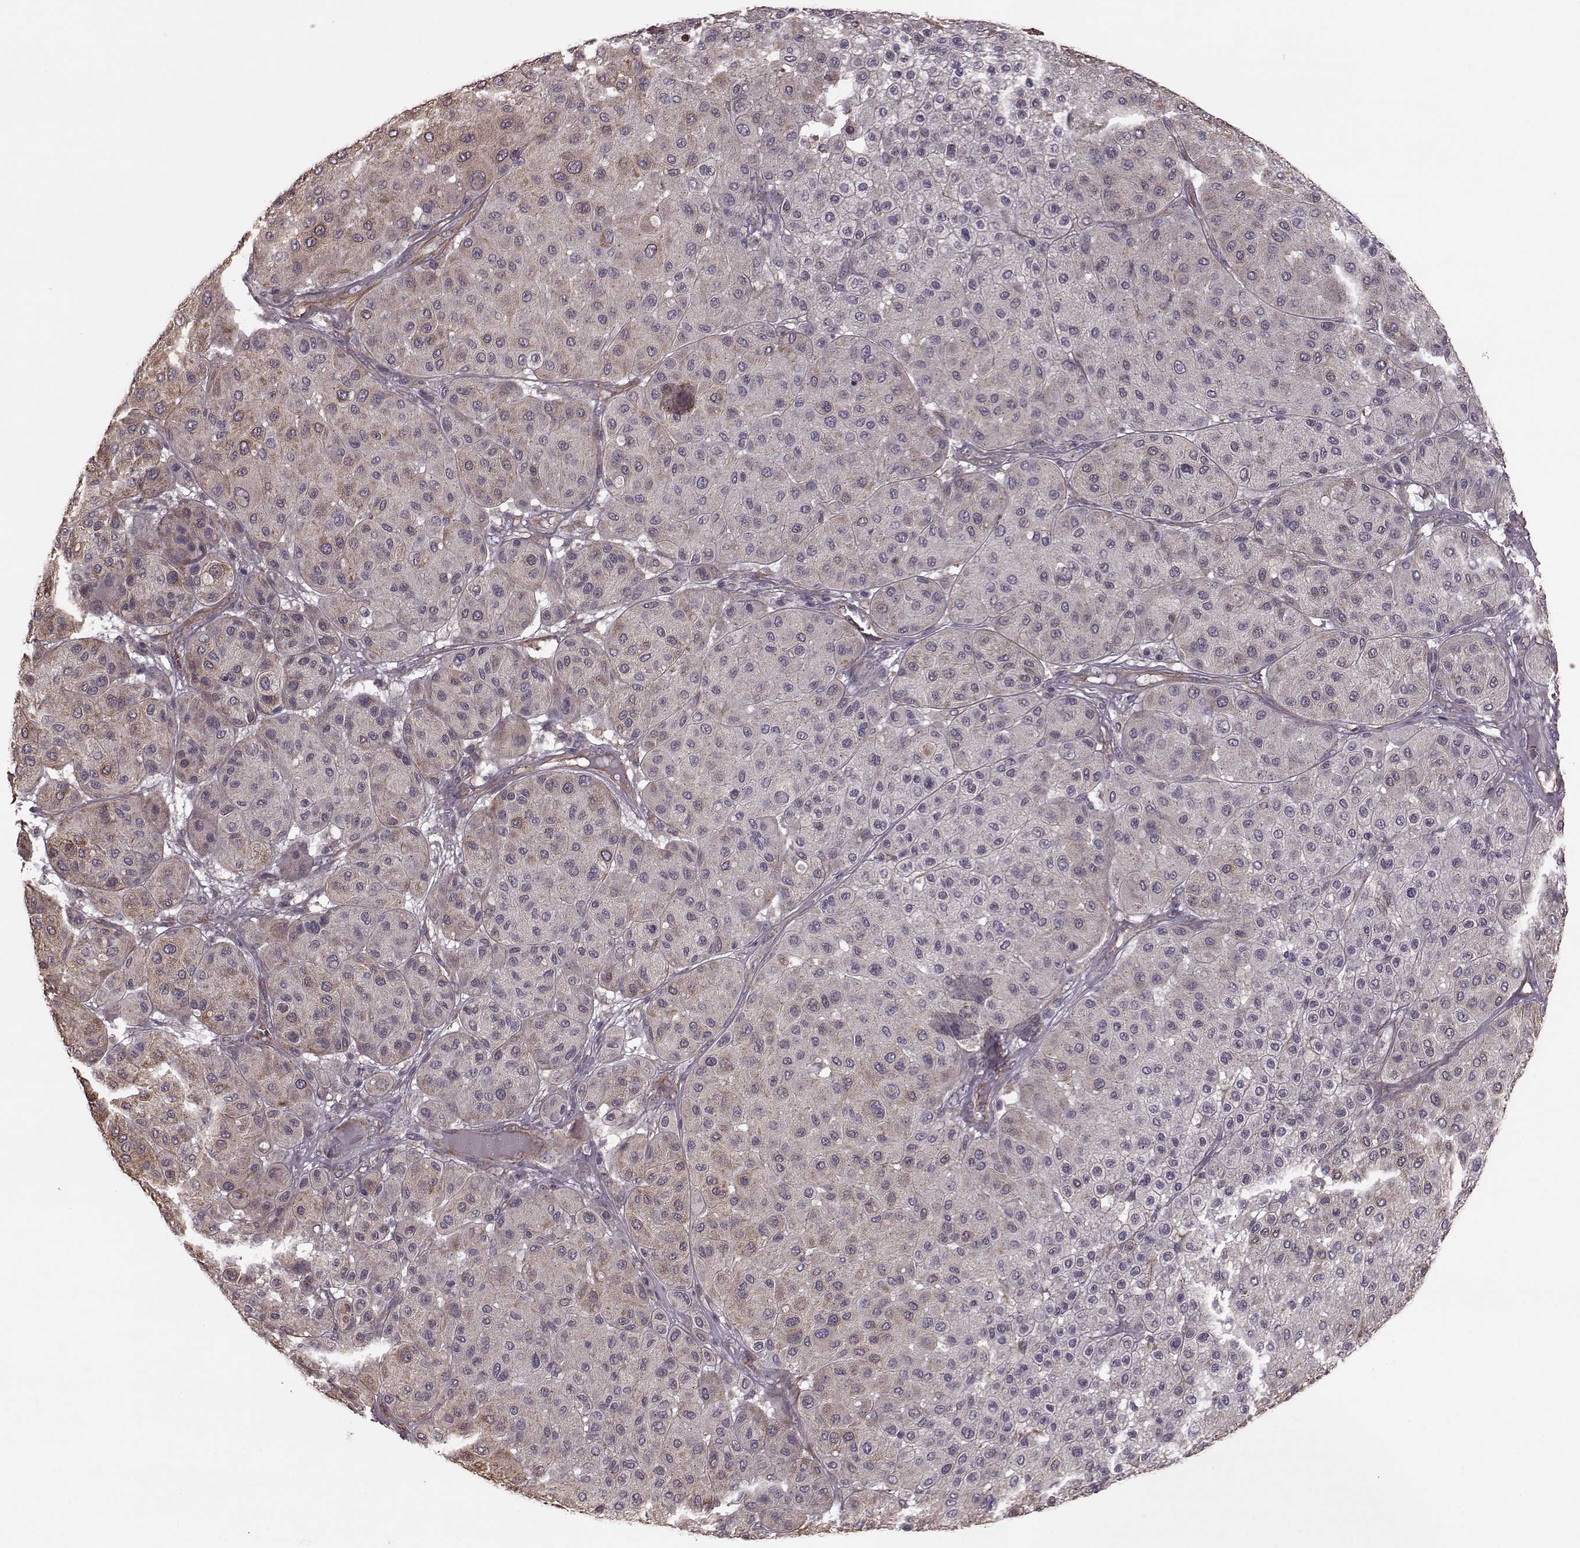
{"staining": {"intensity": "weak", "quantity": "25%-75%", "location": "cytoplasmic/membranous"}, "tissue": "melanoma", "cell_type": "Tumor cells", "image_type": "cancer", "snomed": [{"axis": "morphology", "description": "Malignant melanoma, Metastatic site"}, {"axis": "topography", "description": "Smooth muscle"}], "caption": "Immunohistochemistry histopathology image of neoplastic tissue: melanoma stained using IHC reveals low levels of weak protein expression localized specifically in the cytoplasmic/membranous of tumor cells, appearing as a cytoplasmic/membranous brown color.", "gene": "NTF3", "patient": {"sex": "male", "age": 41}}